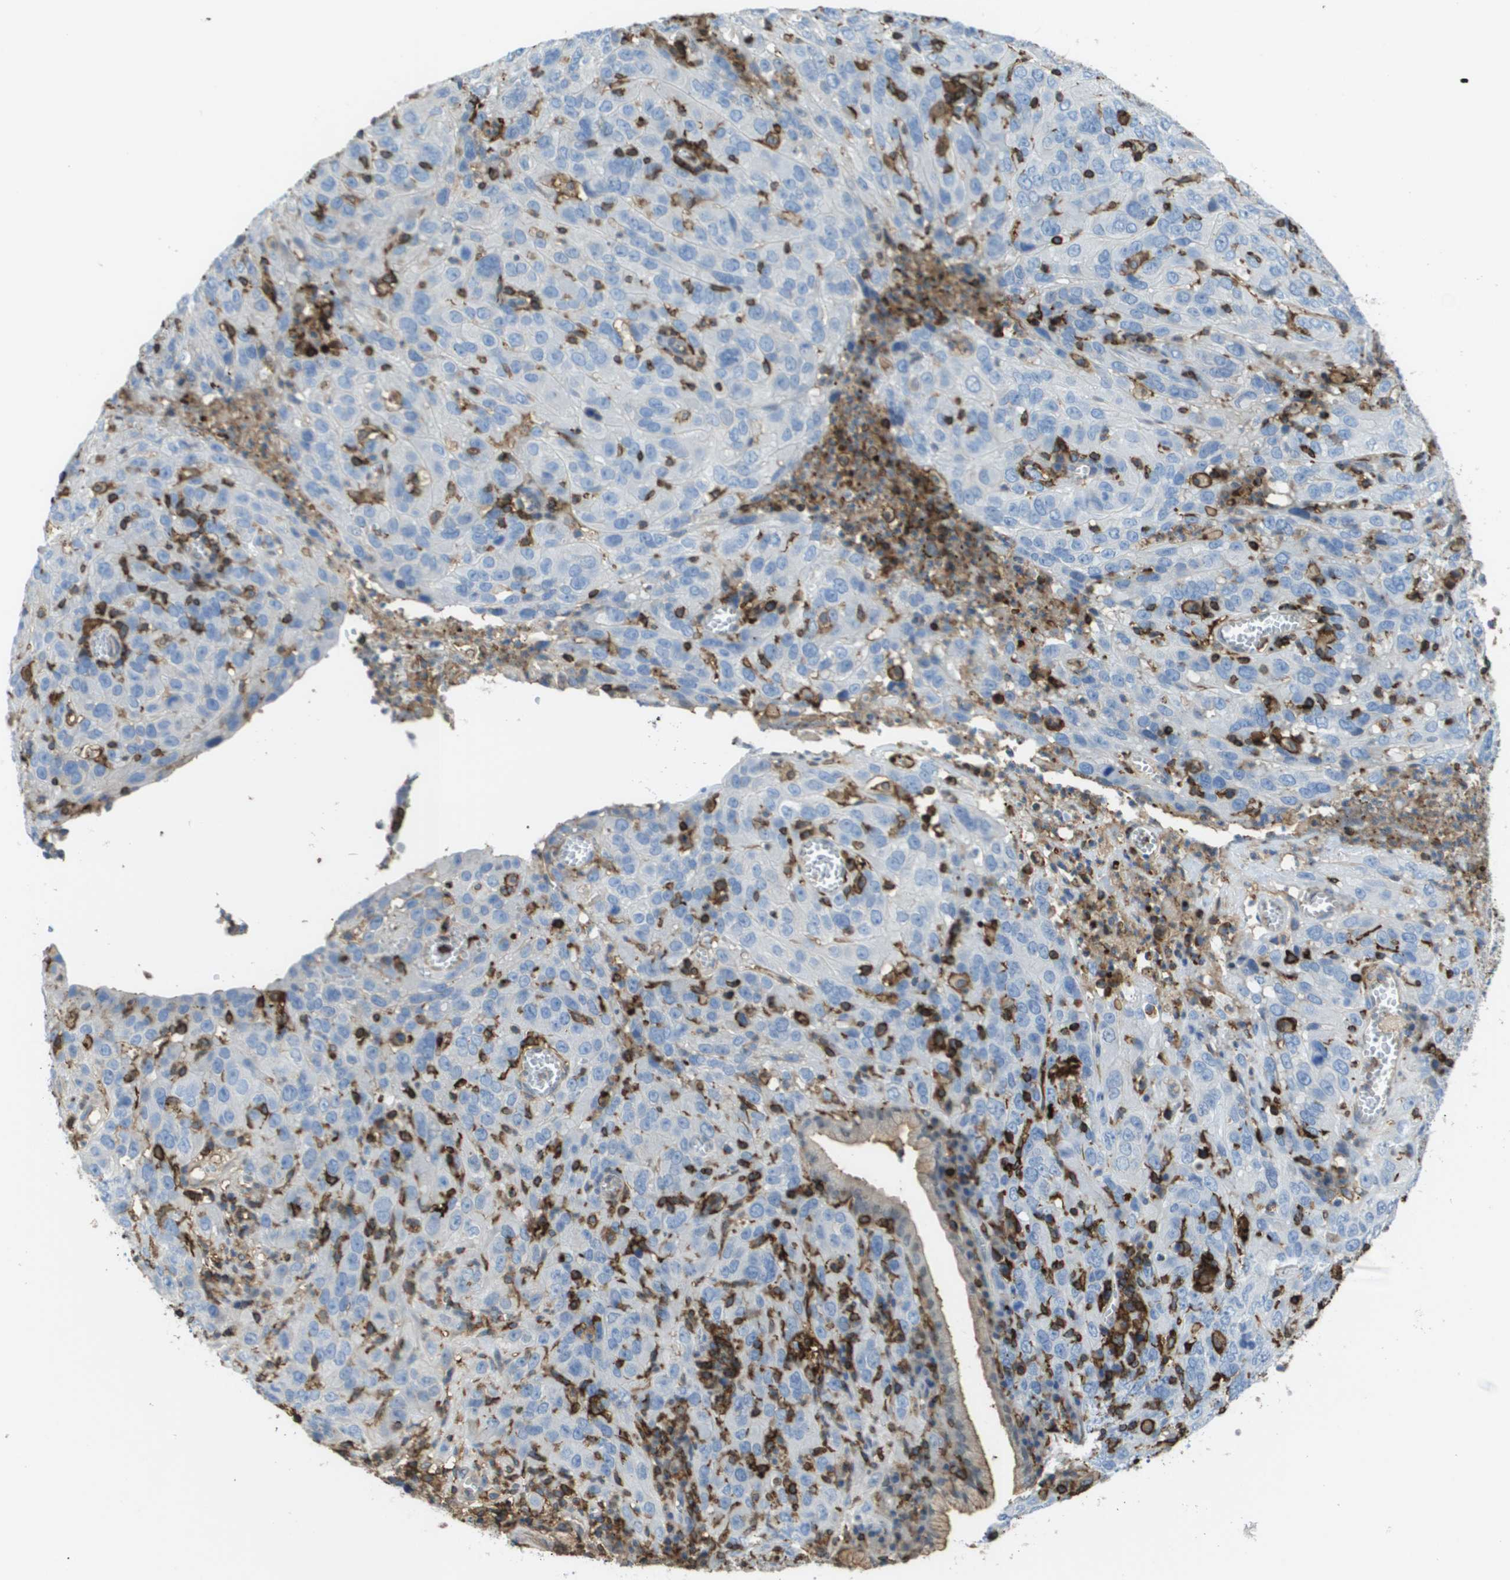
{"staining": {"intensity": "negative", "quantity": "none", "location": "none"}, "tissue": "cervical cancer", "cell_type": "Tumor cells", "image_type": "cancer", "snomed": [{"axis": "morphology", "description": "Squamous cell carcinoma, NOS"}, {"axis": "topography", "description": "Cervix"}], "caption": "A micrograph of cervical cancer (squamous cell carcinoma) stained for a protein demonstrates no brown staining in tumor cells.", "gene": "PASK", "patient": {"sex": "female", "age": 32}}